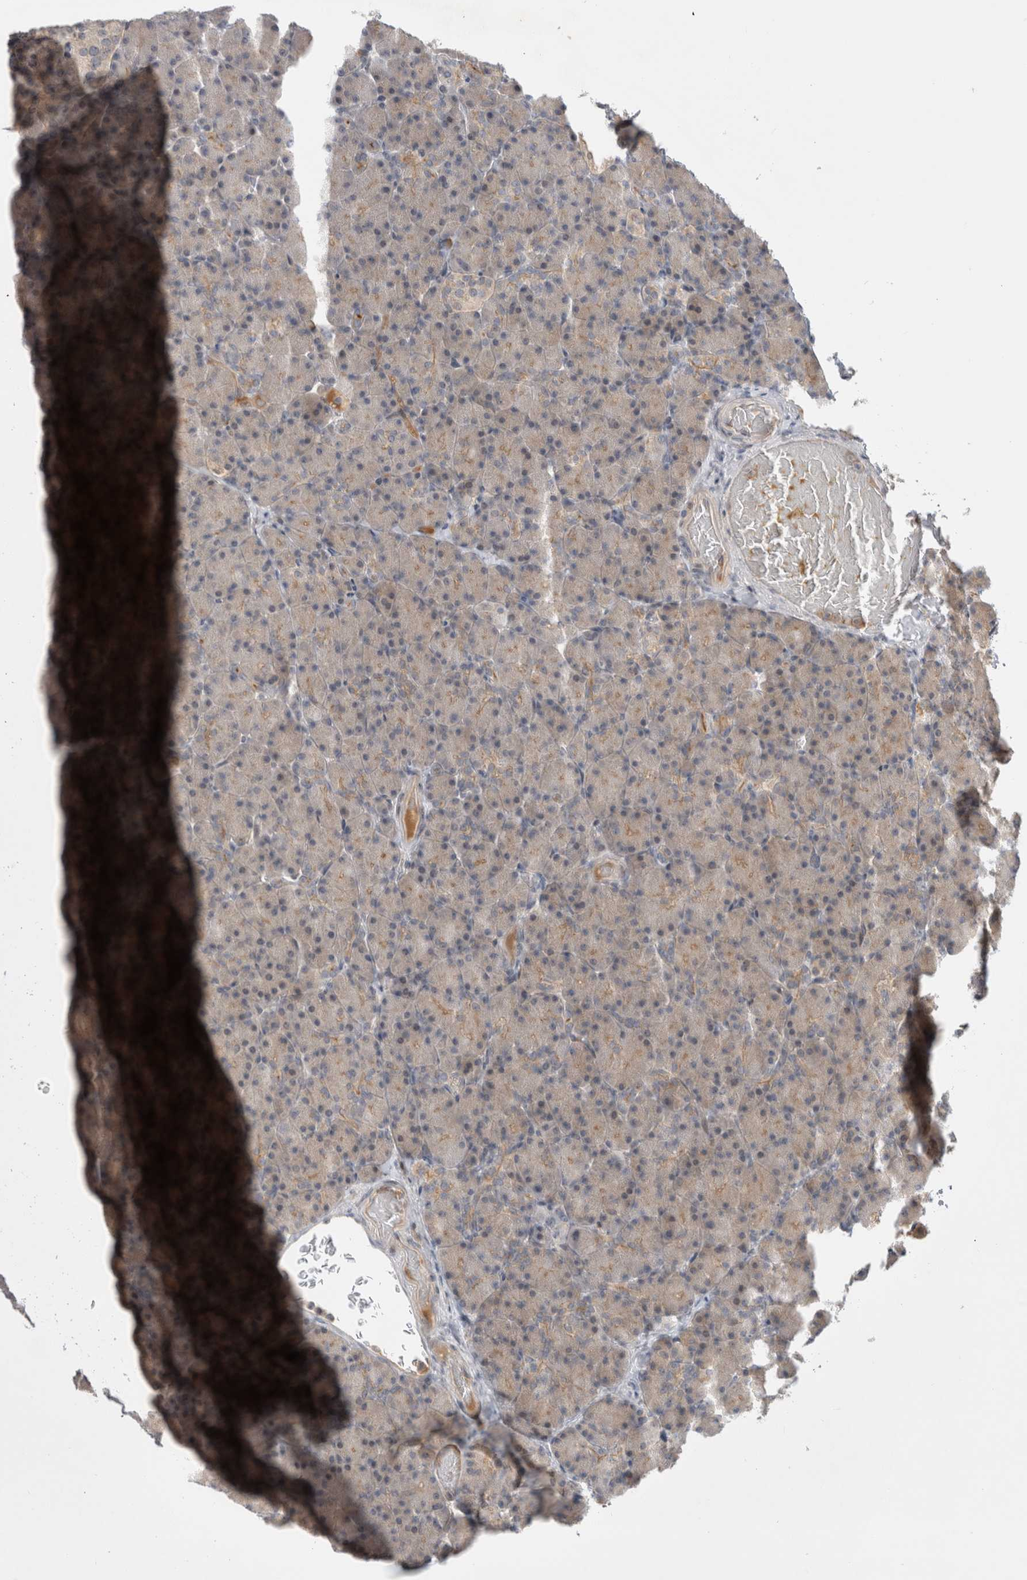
{"staining": {"intensity": "moderate", "quantity": "<25%", "location": "cytoplasmic/membranous"}, "tissue": "pancreas", "cell_type": "Exocrine glandular cells", "image_type": "normal", "snomed": [{"axis": "morphology", "description": "Normal tissue, NOS"}, {"axis": "topography", "description": "Pancreas"}], "caption": "About <25% of exocrine glandular cells in normal pancreas show moderate cytoplasmic/membranous protein staining as visualized by brown immunohistochemical staining.", "gene": "PLEKHM1", "patient": {"sex": "female", "age": 43}}